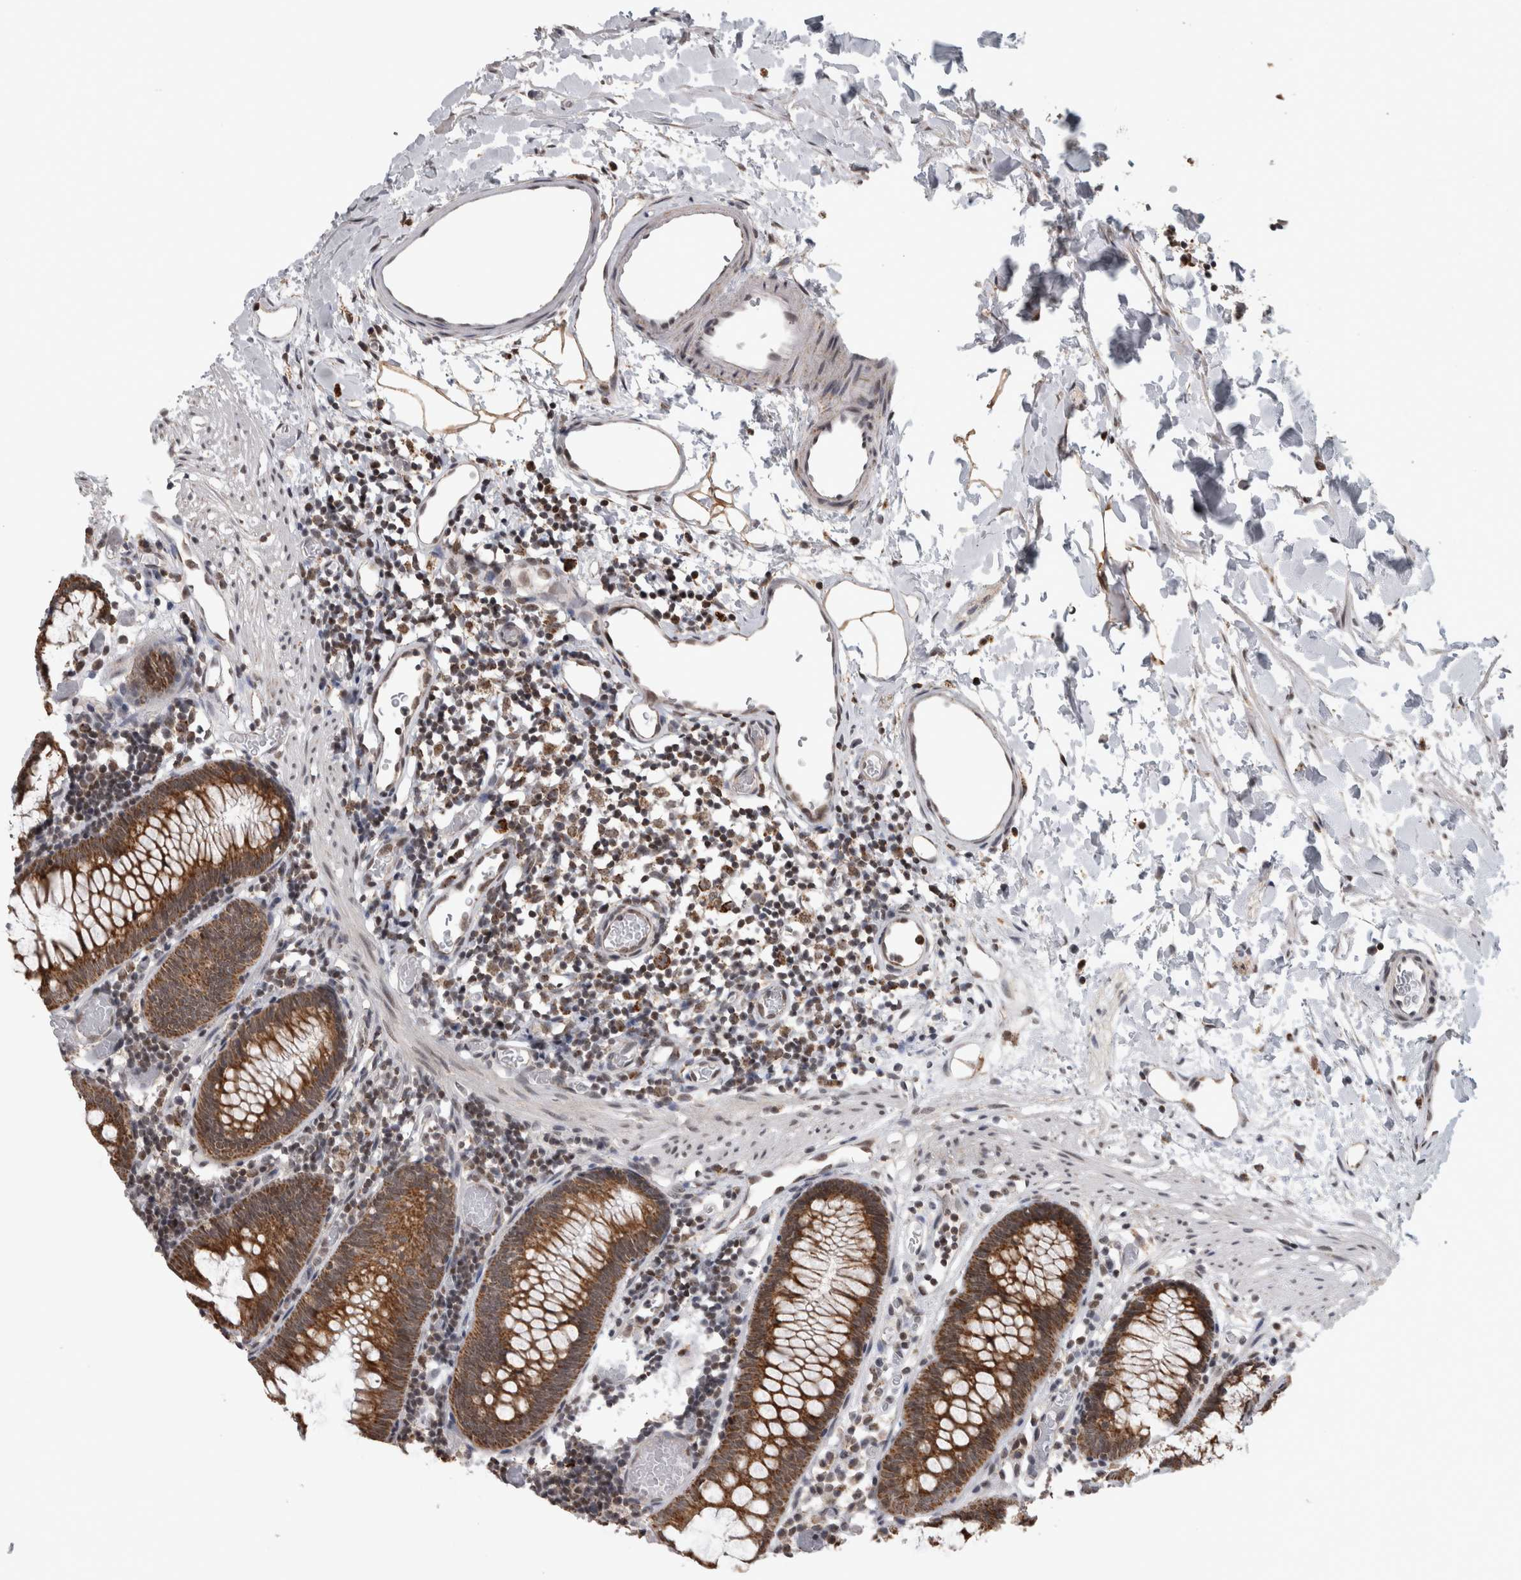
{"staining": {"intensity": "moderate", "quantity": ">75%", "location": "nuclear"}, "tissue": "colon", "cell_type": "Endothelial cells", "image_type": "normal", "snomed": [{"axis": "morphology", "description": "Normal tissue, NOS"}, {"axis": "topography", "description": "Colon"}], "caption": "Moderate nuclear expression for a protein is appreciated in about >75% of endothelial cells of normal colon using immunohistochemistry.", "gene": "OR2K2", "patient": {"sex": "male", "age": 14}}